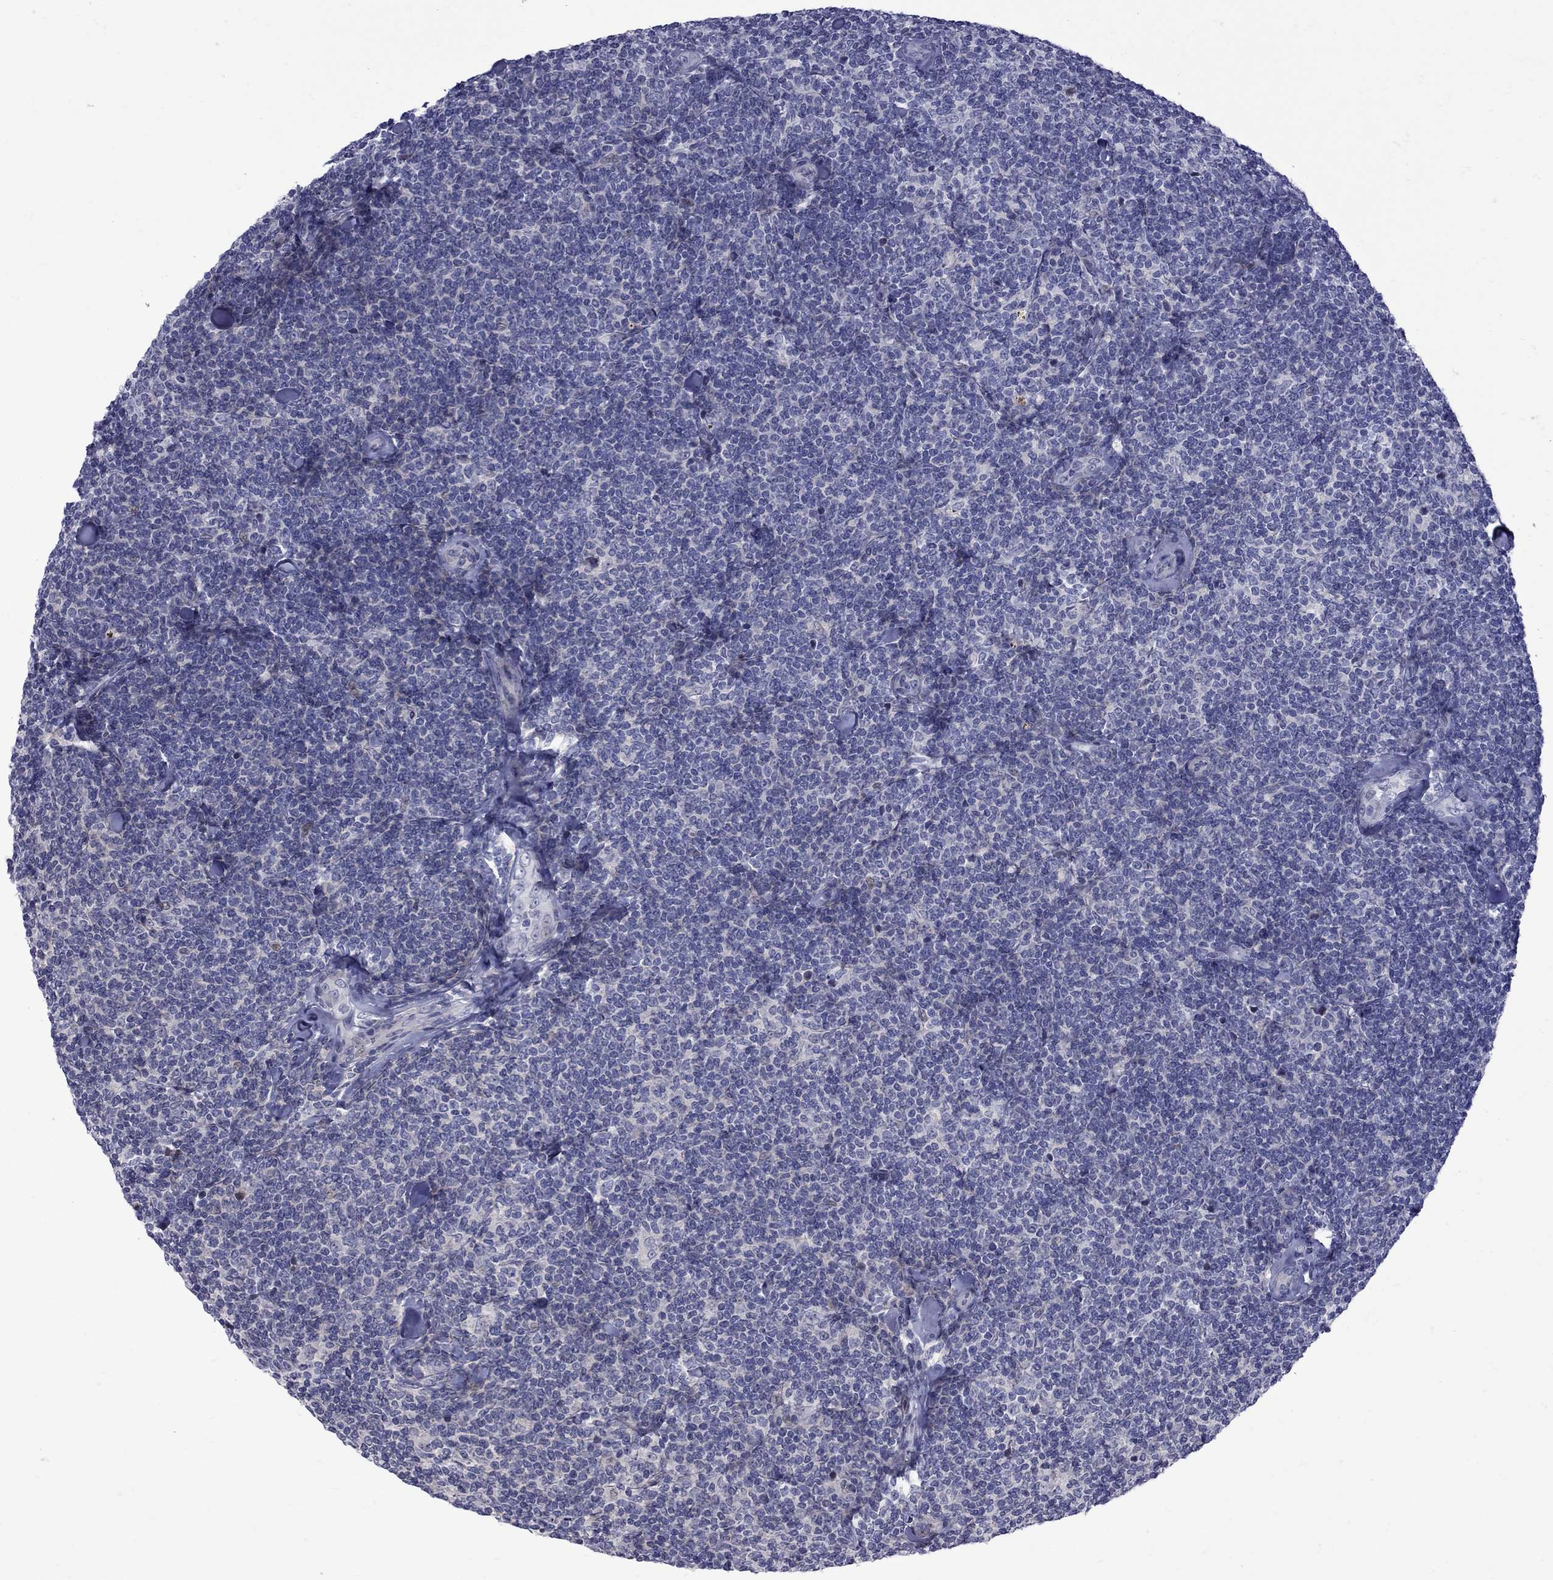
{"staining": {"intensity": "negative", "quantity": "none", "location": "none"}, "tissue": "lymphoma", "cell_type": "Tumor cells", "image_type": "cancer", "snomed": [{"axis": "morphology", "description": "Malignant lymphoma, non-Hodgkin's type, Low grade"}, {"axis": "topography", "description": "Lymph node"}], "caption": "This is a photomicrograph of IHC staining of lymphoma, which shows no staining in tumor cells. (IHC, brightfield microscopy, high magnification).", "gene": "NRARP", "patient": {"sex": "female", "age": 56}}